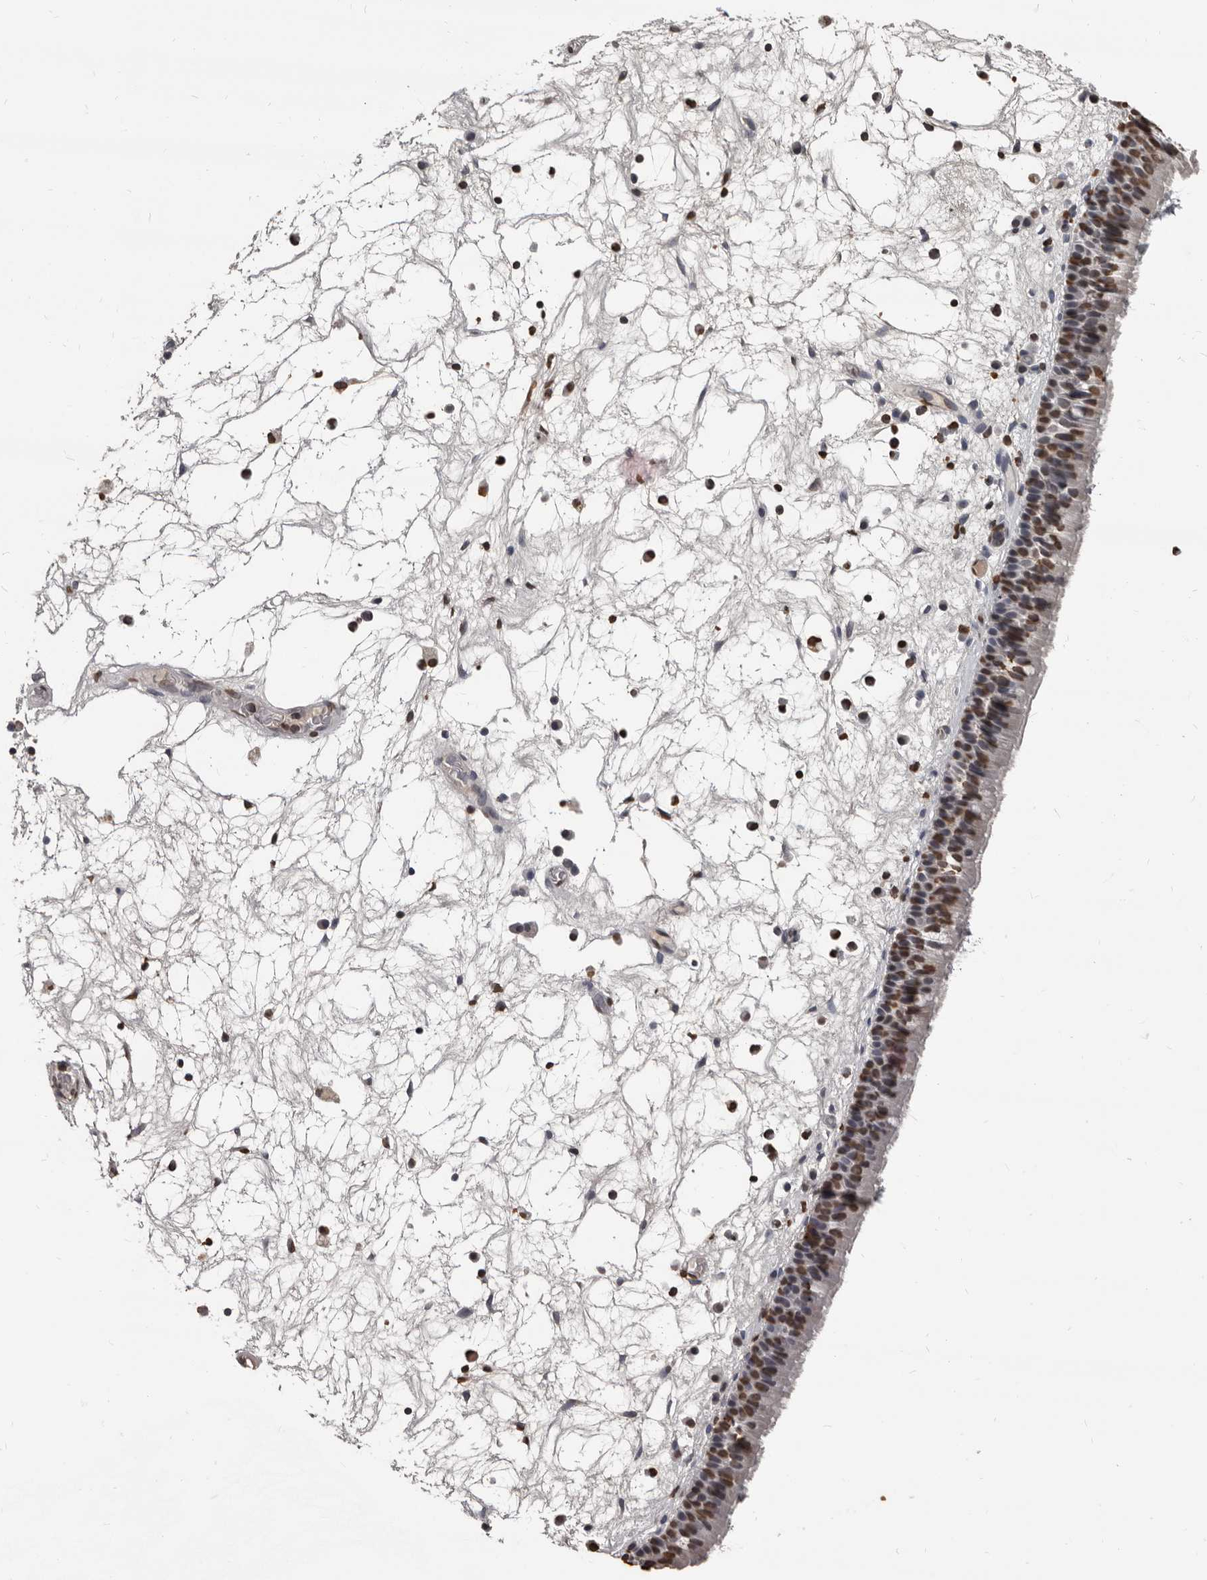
{"staining": {"intensity": "moderate", "quantity": ">75%", "location": "nuclear"}, "tissue": "nasopharynx", "cell_type": "Respiratory epithelial cells", "image_type": "normal", "snomed": [{"axis": "morphology", "description": "Normal tissue, NOS"}, {"axis": "morphology", "description": "Inflammation, NOS"}, {"axis": "morphology", "description": "Malignant melanoma, Metastatic site"}, {"axis": "topography", "description": "Nasopharynx"}], "caption": "Immunohistochemistry photomicrograph of normal nasopharynx: nasopharynx stained using IHC shows medium levels of moderate protein expression localized specifically in the nuclear of respiratory epithelial cells, appearing as a nuclear brown color.", "gene": "AHR", "patient": {"sex": "male", "age": 70}}